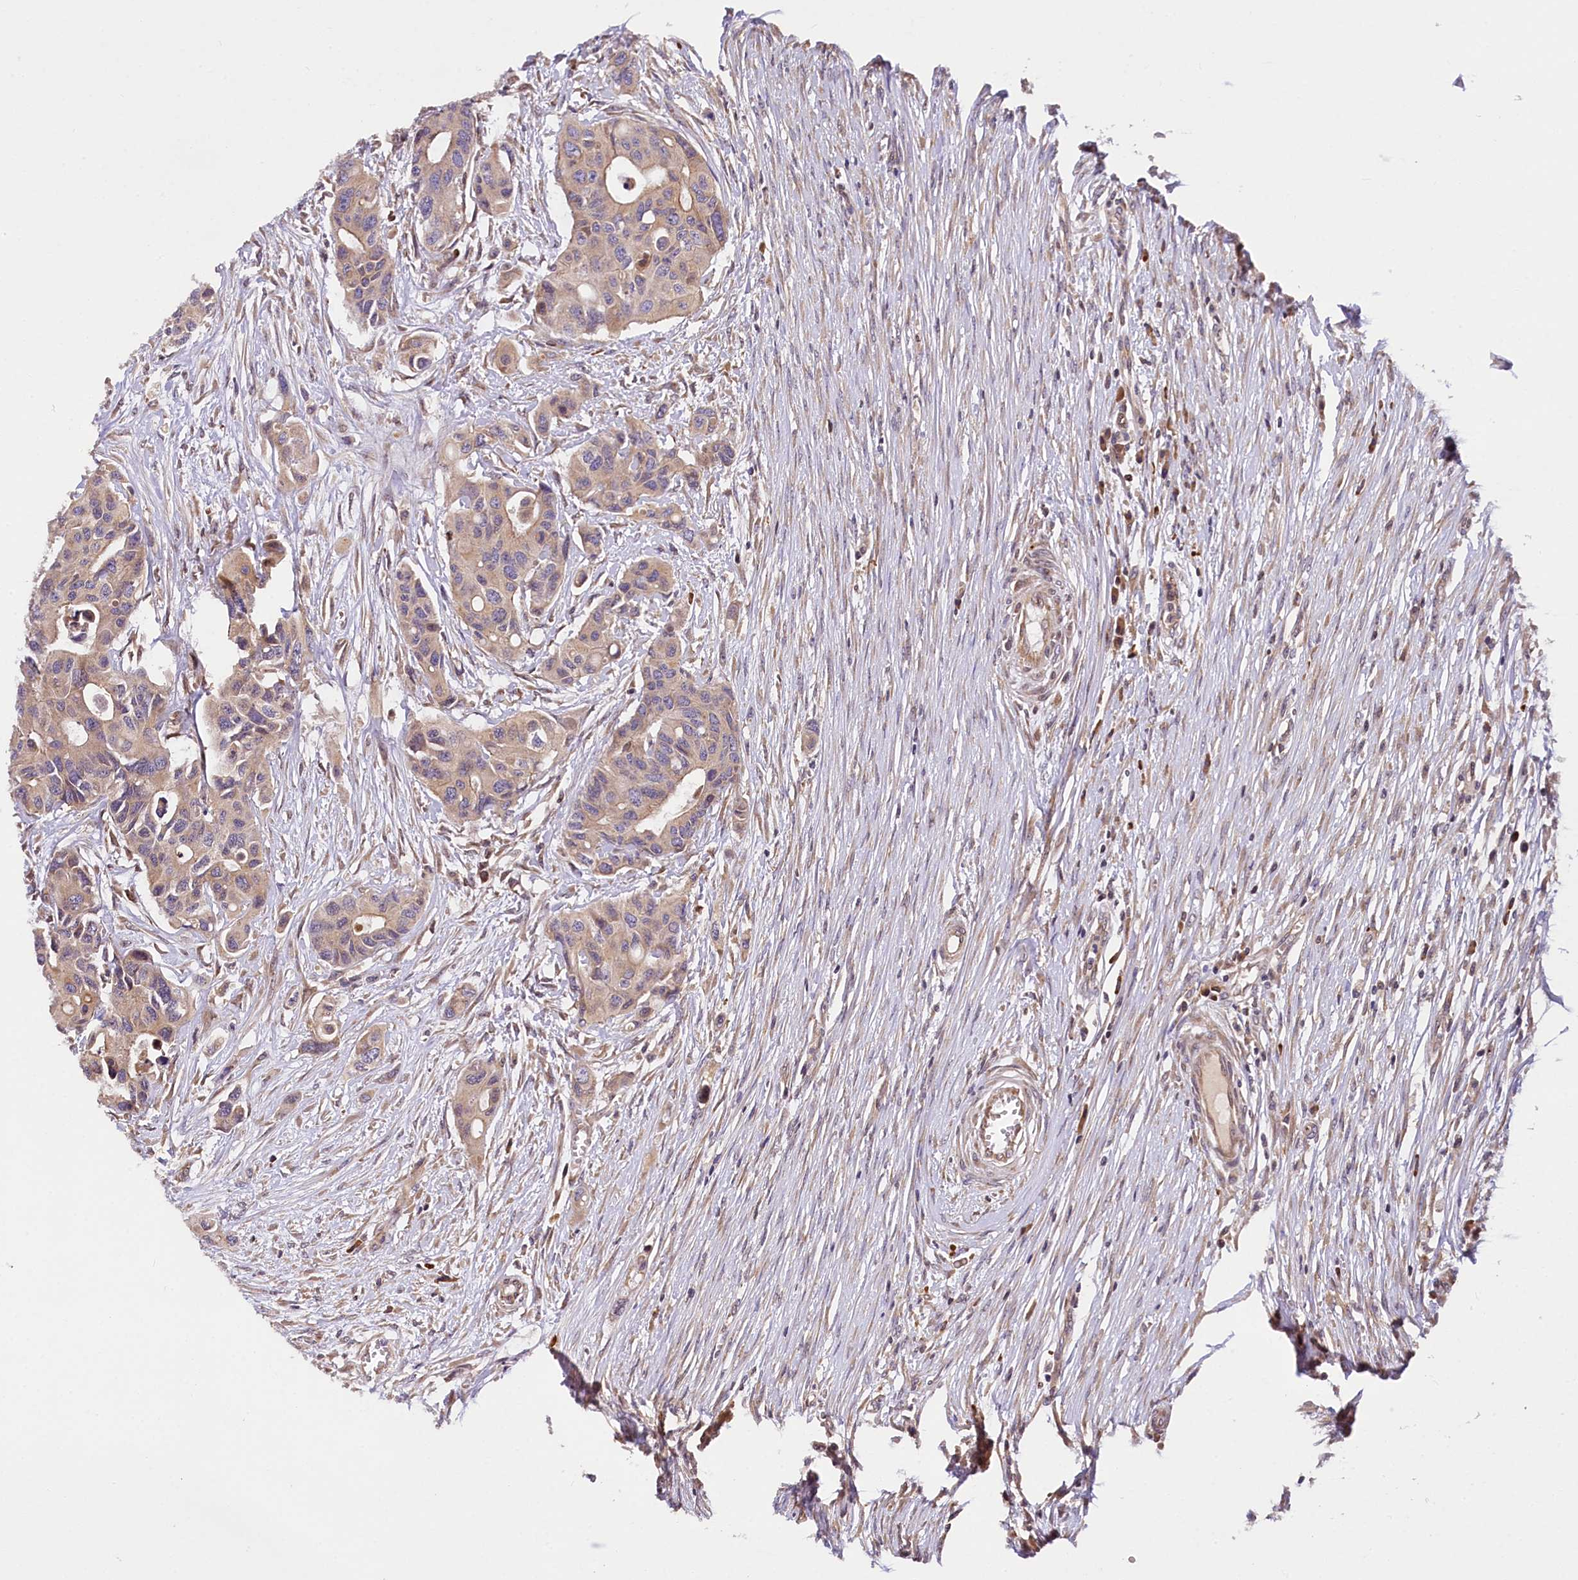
{"staining": {"intensity": "moderate", "quantity": ">75%", "location": "cytoplasmic/membranous"}, "tissue": "colorectal cancer", "cell_type": "Tumor cells", "image_type": "cancer", "snomed": [{"axis": "morphology", "description": "Adenocarcinoma, NOS"}, {"axis": "topography", "description": "Colon"}], "caption": "This is a micrograph of IHC staining of colorectal cancer (adenocarcinoma), which shows moderate staining in the cytoplasmic/membranous of tumor cells.", "gene": "SUPV3L1", "patient": {"sex": "male", "age": 77}}